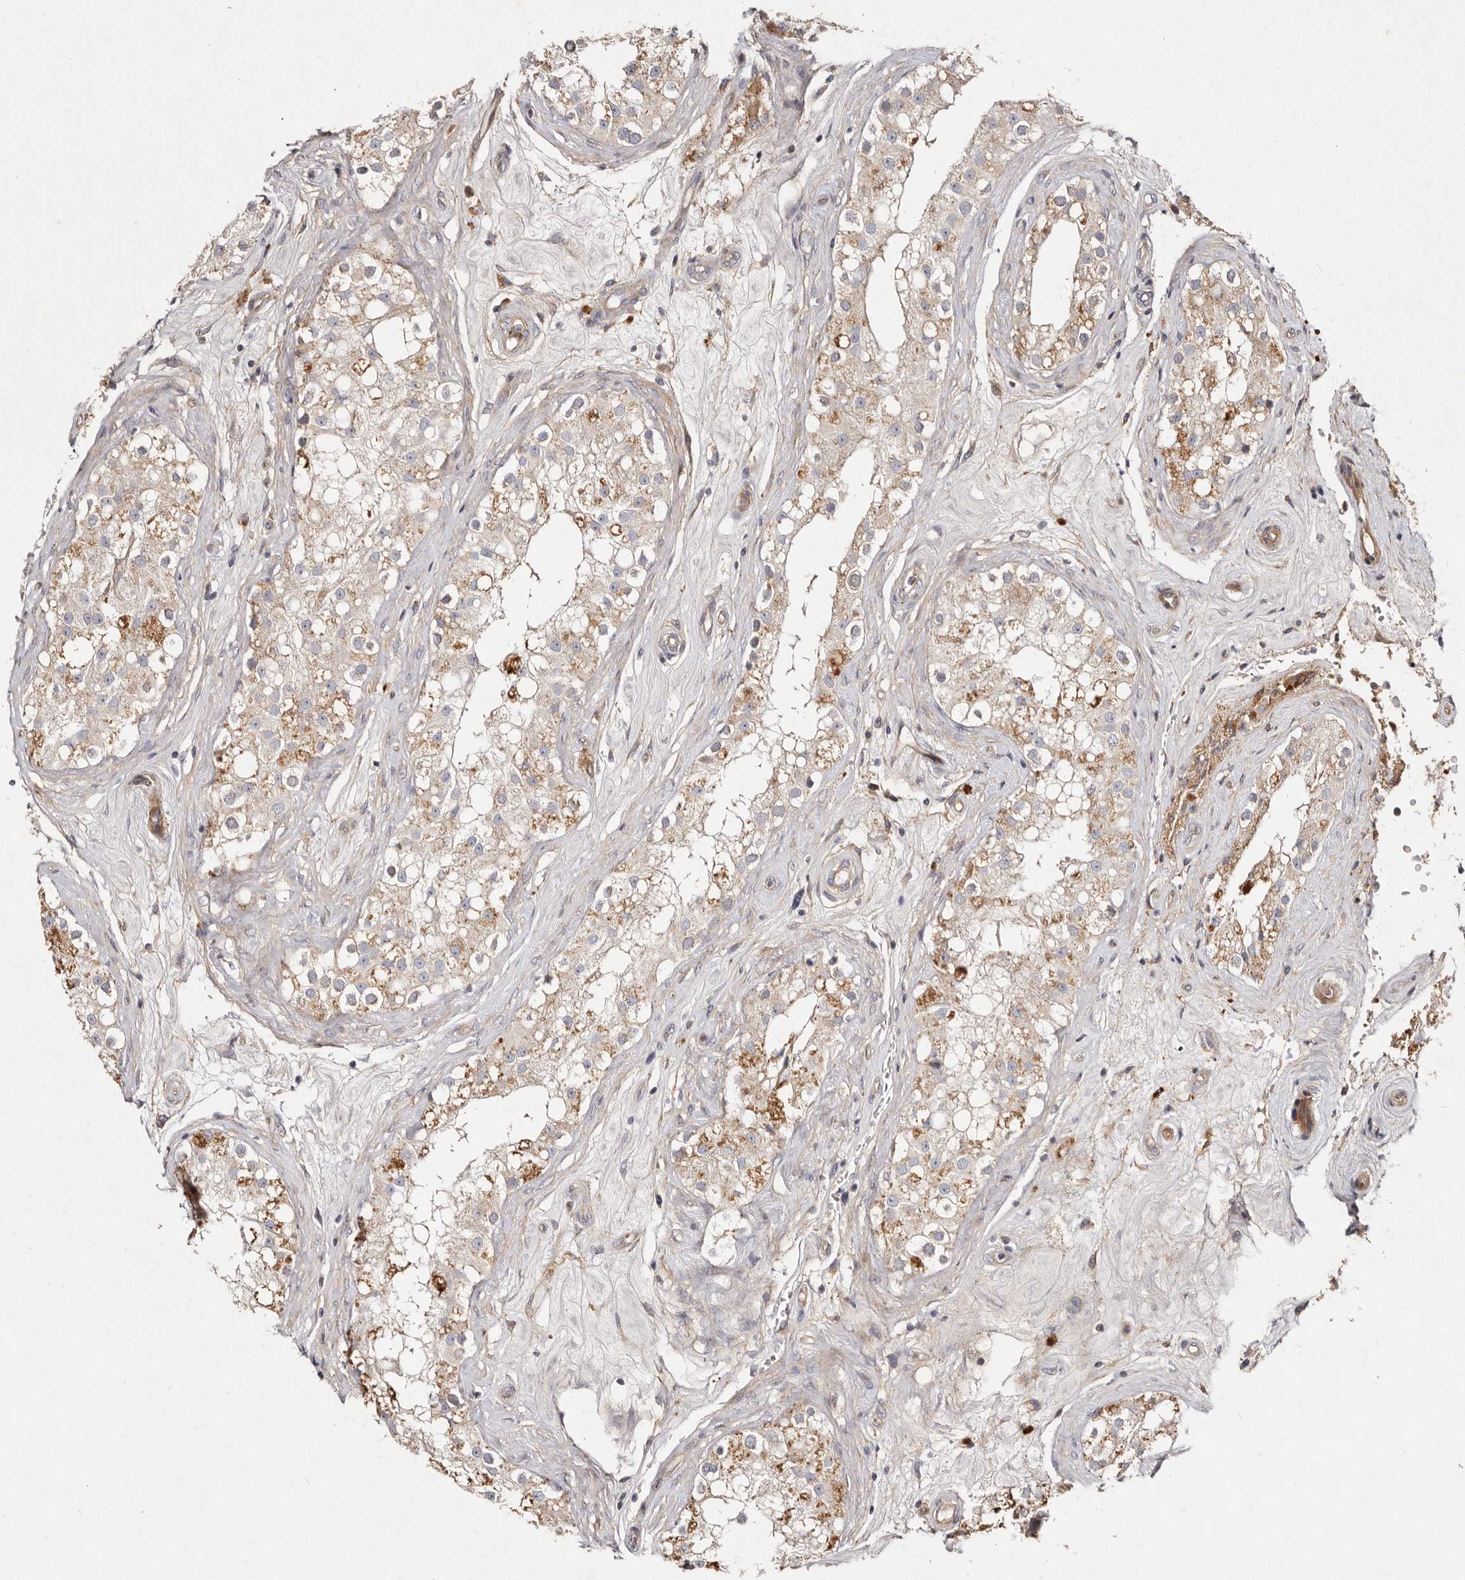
{"staining": {"intensity": "weak", "quantity": "<25%", "location": "cytoplasmic/membranous"}, "tissue": "testis", "cell_type": "Cells in seminiferous ducts", "image_type": "normal", "snomed": [{"axis": "morphology", "description": "Normal tissue, NOS"}, {"axis": "topography", "description": "Testis"}], "caption": "Cells in seminiferous ducts are negative for protein expression in normal human testis. The staining is performed using DAB (3,3'-diaminobenzidine) brown chromogen with nuclei counter-stained in using hematoxylin.", "gene": "SLC25A20", "patient": {"sex": "male", "age": 84}}